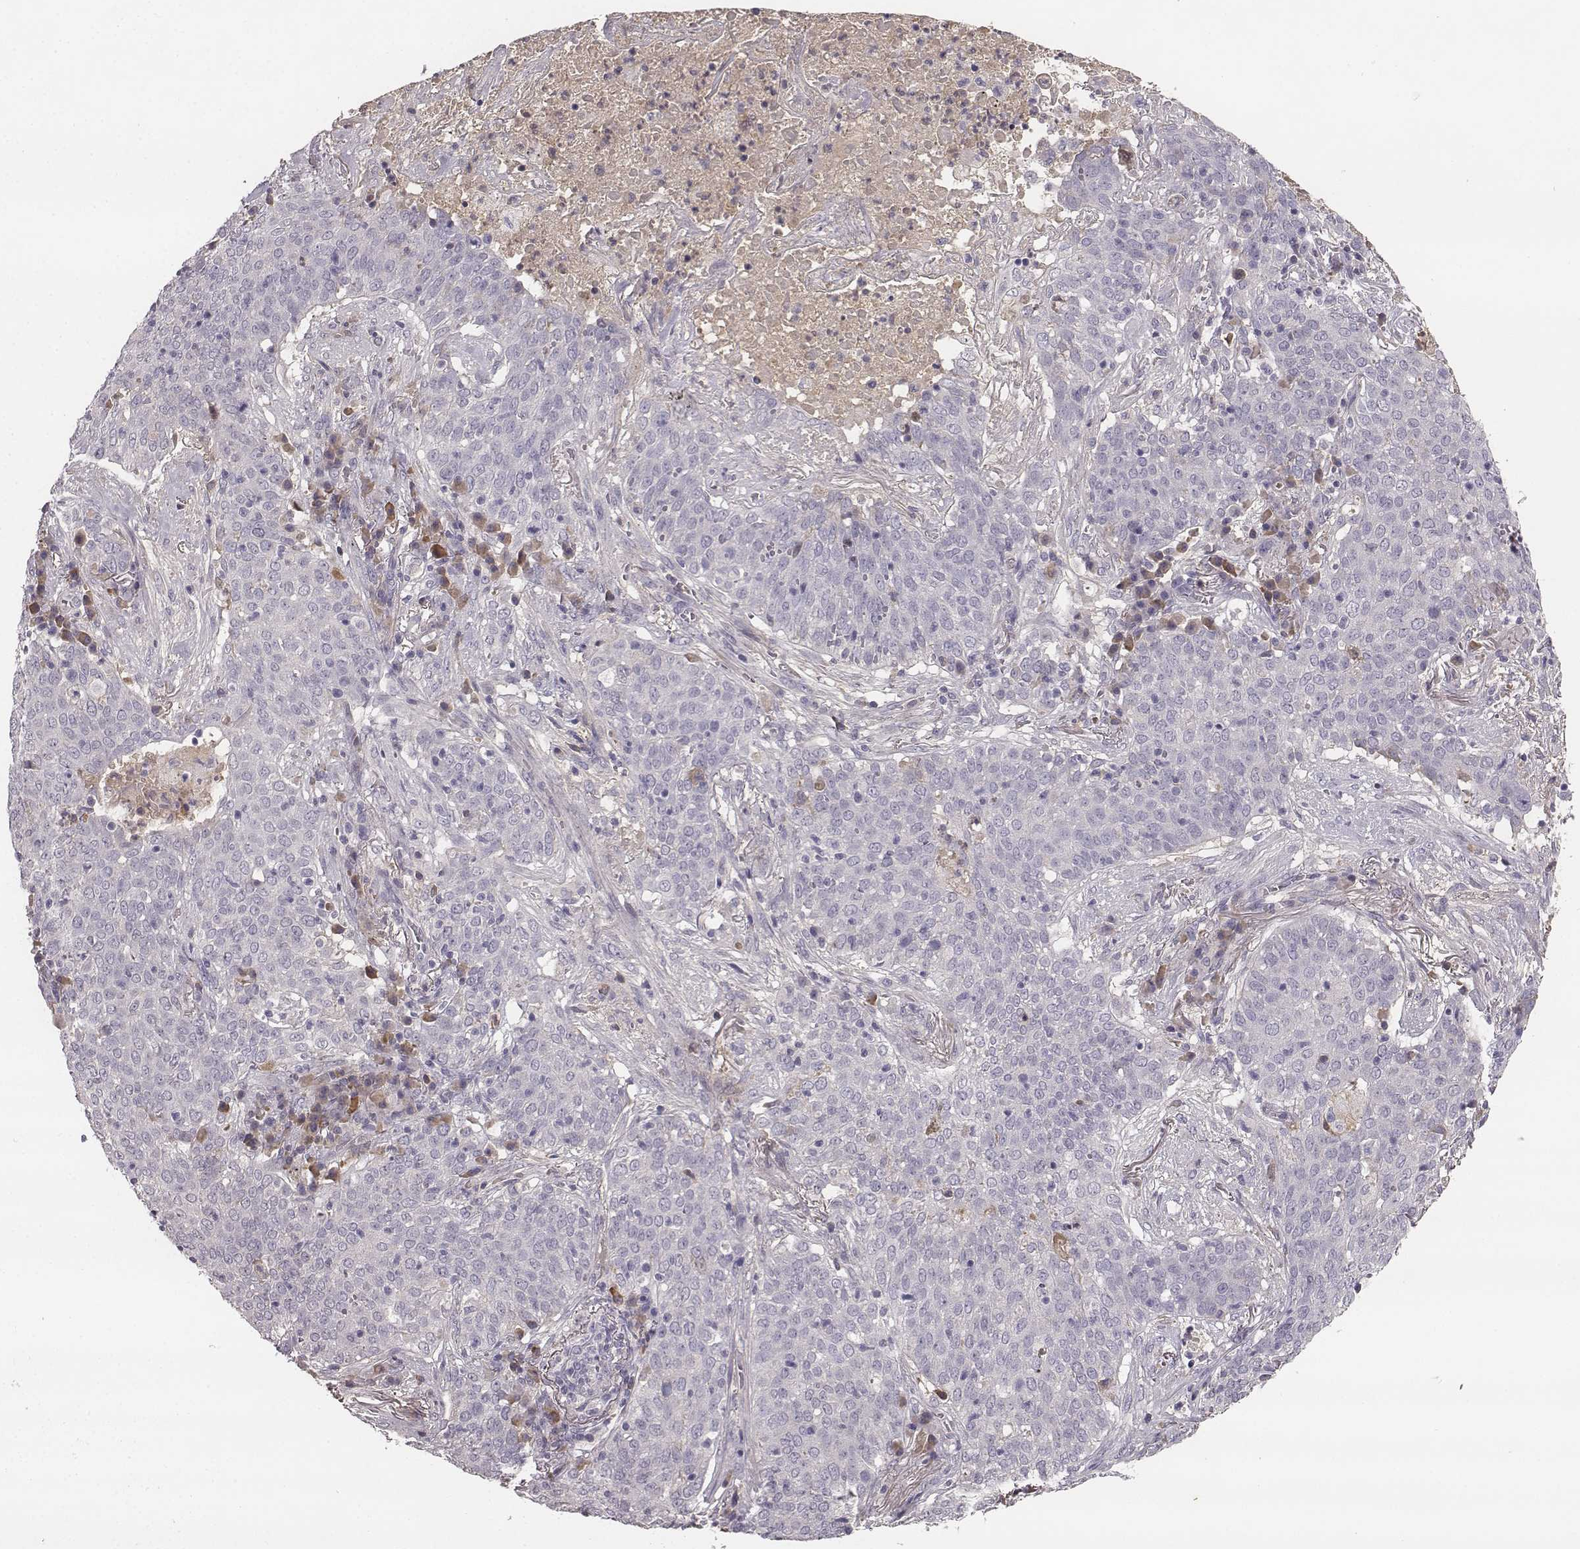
{"staining": {"intensity": "negative", "quantity": "none", "location": "none"}, "tissue": "lung cancer", "cell_type": "Tumor cells", "image_type": "cancer", "snomed": [{"axis": "morphology", "description": "Squamous cell carcinoma, NOS"}, {"axis": "topography", "description": "Lung"}], "caption": "Lung squamous cell carcinoma stained for a protein using immunohistochemistry (IHC) shows no staining tumor cells.", "gene": "YJEFN3", "patient": {"sex": "male", "age": 82}}